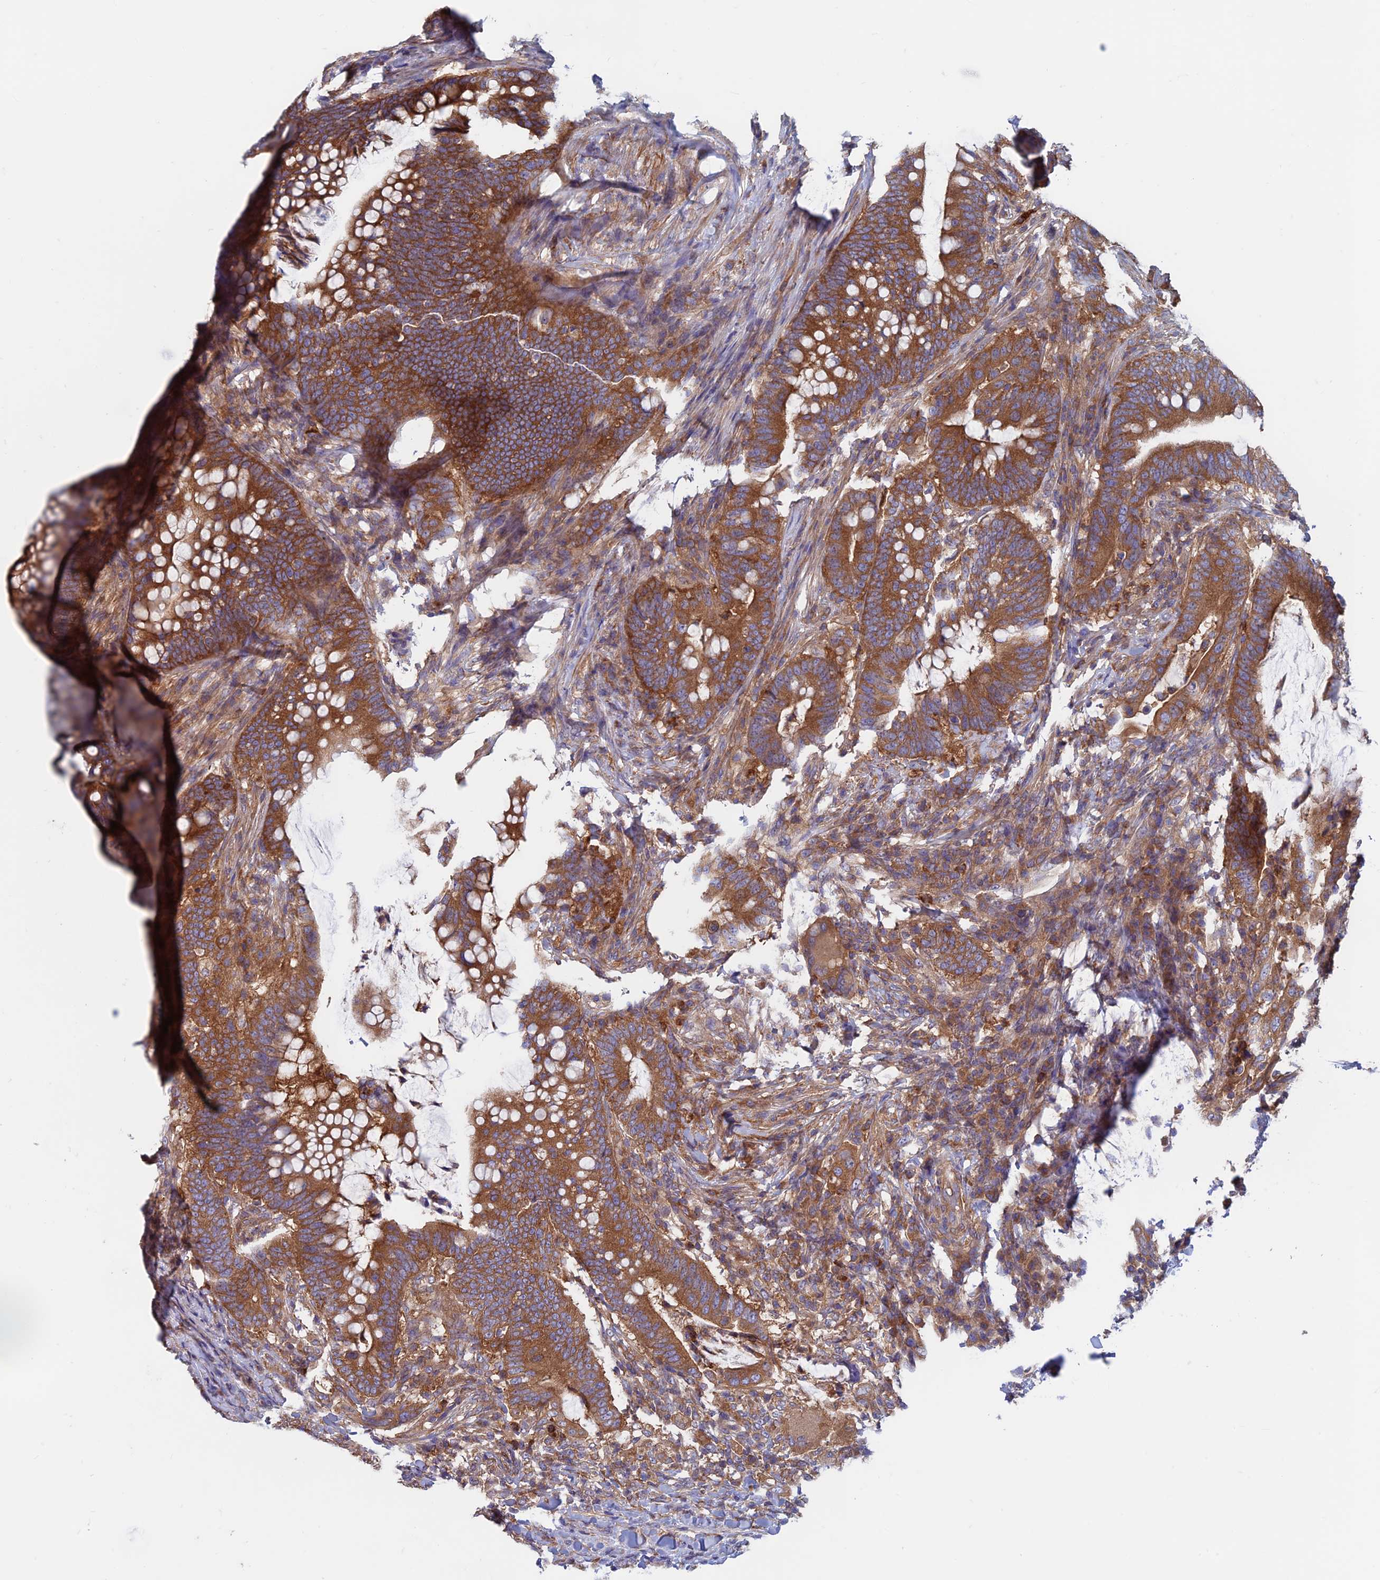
{"staining": {"intensity": "strong", "quantity": ">75%", "location": "cytoplasmic/membranous"}, "tissue": "colorectal cancer", "cell_type": "Tumor cells", "image_type": "cancer", "snomed": [{"axis": "morphology", "description": "Adenocarcinoma, NOS"}, {"axis": "topography", "description": "Colon"}], "caption": "This micrograph shows adenocarcinoma (colorectal) stained with immunohistochemistry (IHC) to label a protein in brown. The cytoplasmic/membranous of tumor cells show strong positivity for the protein. Nuclei are counter-stained blue.", "gene": "DNM1L", "patient": {"sex": "female", "age": 66}}